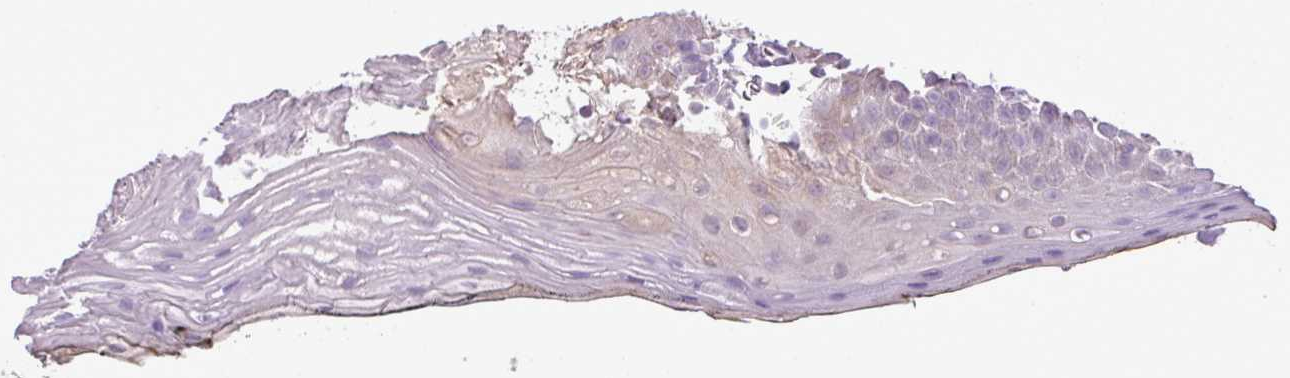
{"staining": {"intensity": "weak", "quantity": "<25%", "location": "cytoplasmic/membranous"}, "tissue": "oral mucosa", "cell_type": "Squamous epithelial cells", "image_type": "normal", "snomed": [{"axis": "morphology", "description": "Normal tissue, NOS"}, {"axis": "morphology", "description": "Squamous cell carcinoma, NOS"}, {"axis": "topography", "description": "Oral tissue"}, {"axis": "topography", "description": "Head-Neck"}], "caption": "High magnification brightfield microscopy of benign oral mucosa stained with DAB (brown) and counterstained with hematoxylin (blue): squamous epithelial cells show no significant positivity. (DAB immunohistochemistry (IHC) visualized using brightfield microscopy, high magnification).", "gene": "HTR3E", "patient": {"sex": "female", "age": 81}}